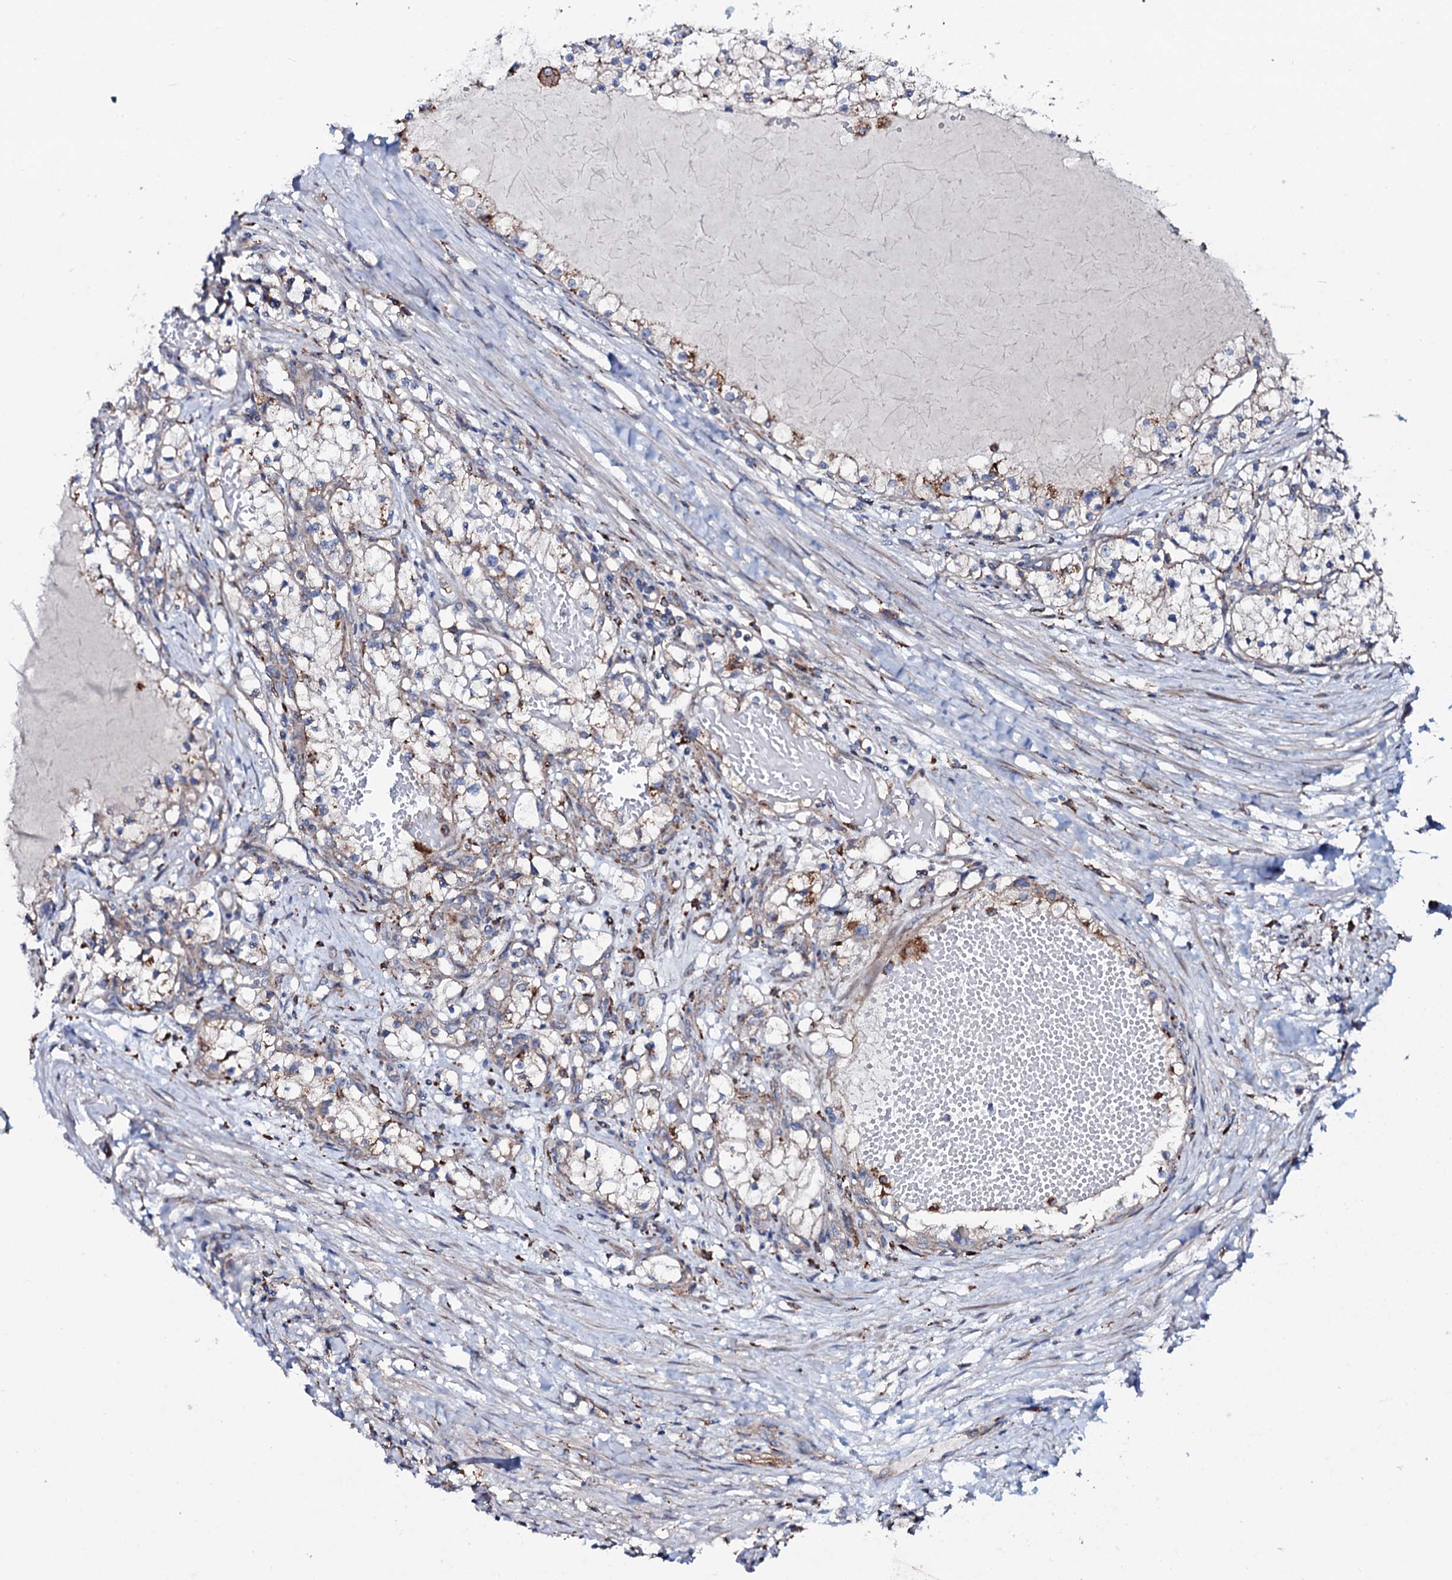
{"staining": {"intensity": "moderate", "quantity": "<25%", "location": "cytoplasmic/membranous"}, "tissue": "renal cancer", "cell_type": "Tumor cells", "image_type": "cancer", "snomed": [{"axis": "morphology", "description": "Normal tissue, NOS"}, {"axis": "morphology", "description": "Adenocarcinoma, NOS"}, {"axis": "topography", "description": "Kidney"}], "caption": "An immunohistochemistry micrograph of tumor tissue is shown. Protein staining in brown highlights moderate cytoplasmic/membranous positivity in renal cancer (adenocarcinoma) within tumor cells.", "gene": "P2RX4", "patient": {"sex": "male", "age": 68}}